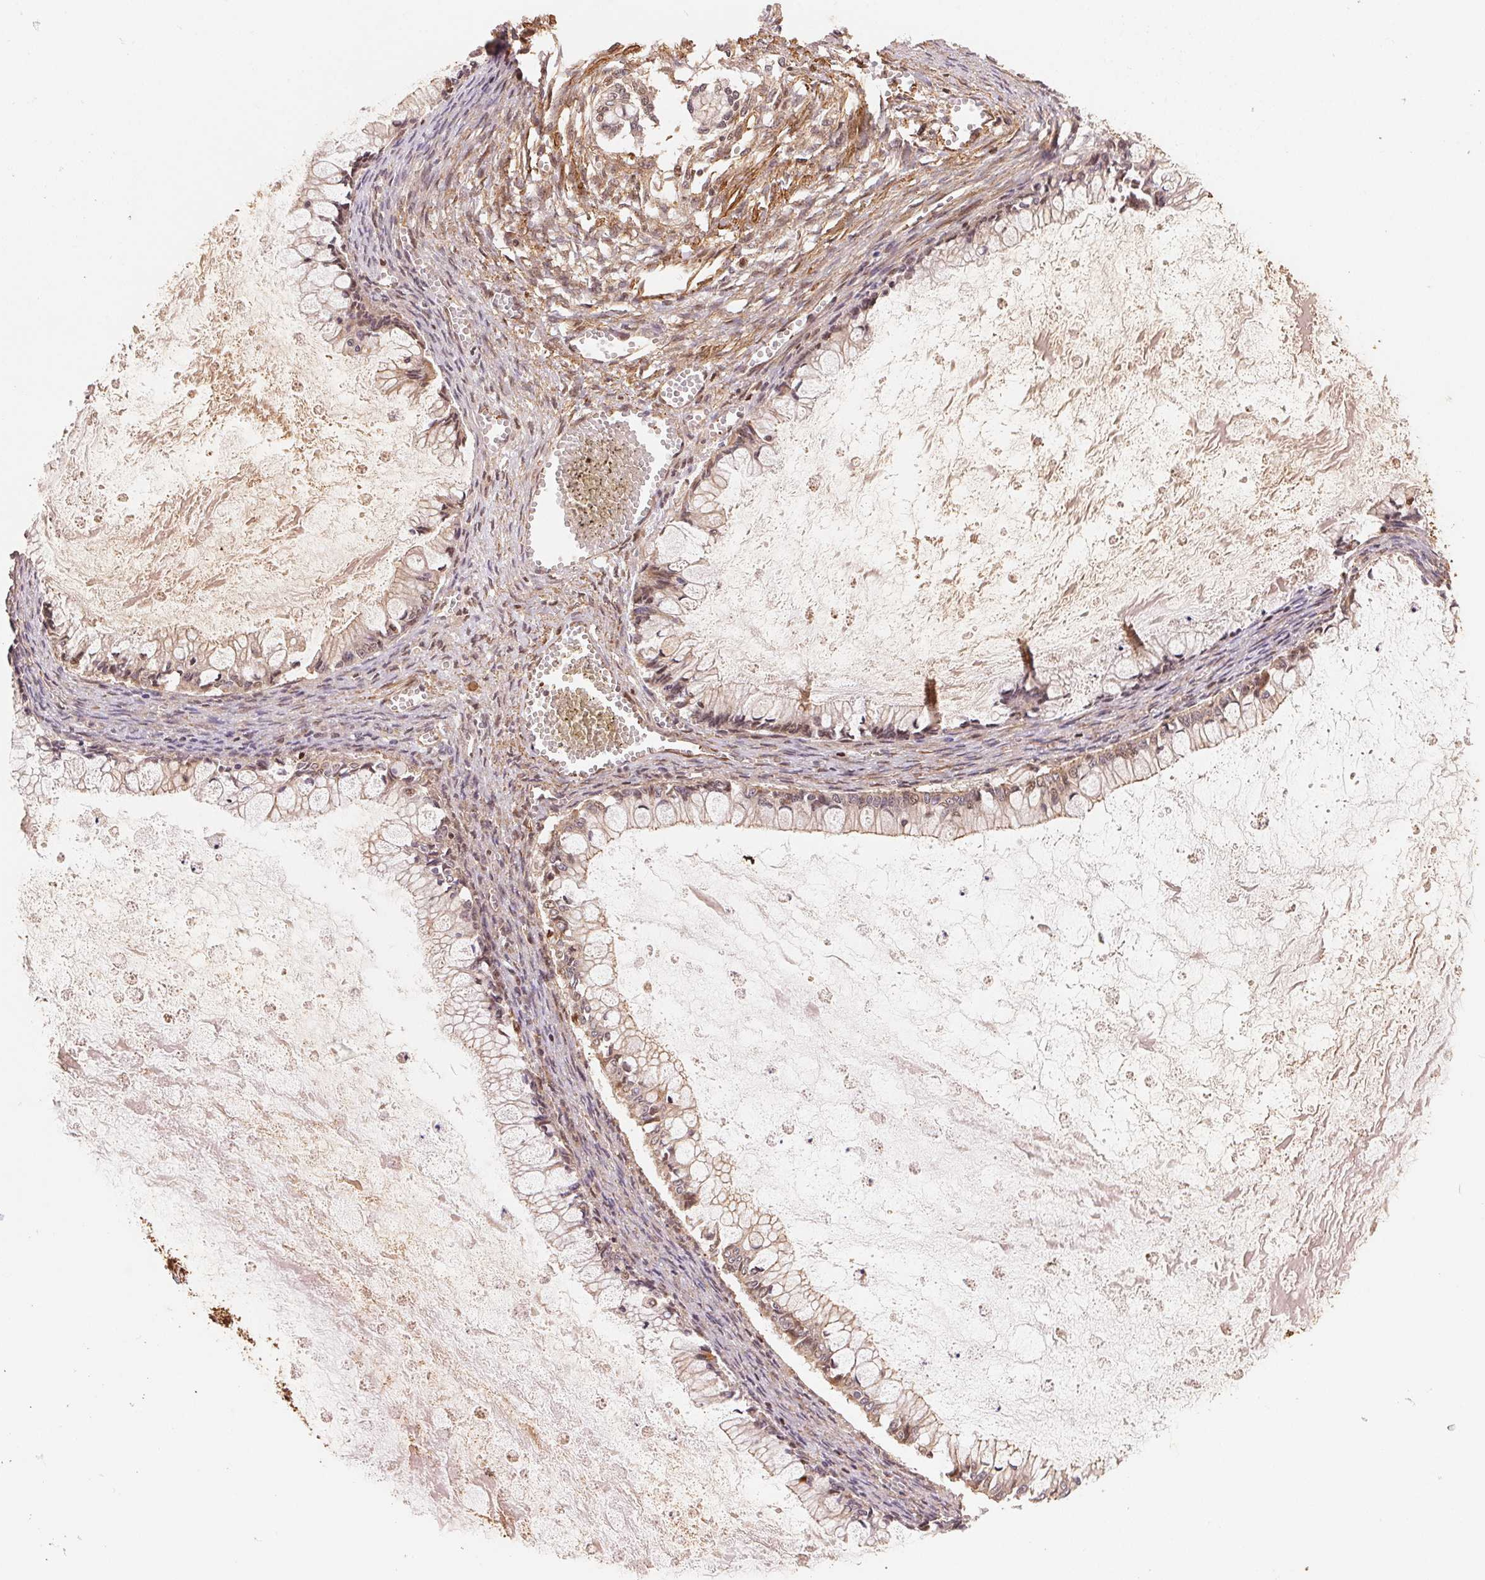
{"staining": {"intensity": "moderate", "quantity": "<25%", "location": "nuclear"}, "tissue": "ovarian cancer", "cell_type": "Tumor cells", "image_type": "cancer", "snomed": [{"axis": "morphology", "description": "Cystadenocarcinoma, mucinous, NOS"}, {"axis": "topography", "description": "Ovary"}], "caption": "Immunohistochemical staining of human ovarian cancer (mucinous cystadenocarcinoma) shows moderate nuclear protein staining in about <25% of tumor cells.", "gene": "TNIP2", "patient": {"sex": "female", "age": 67}}